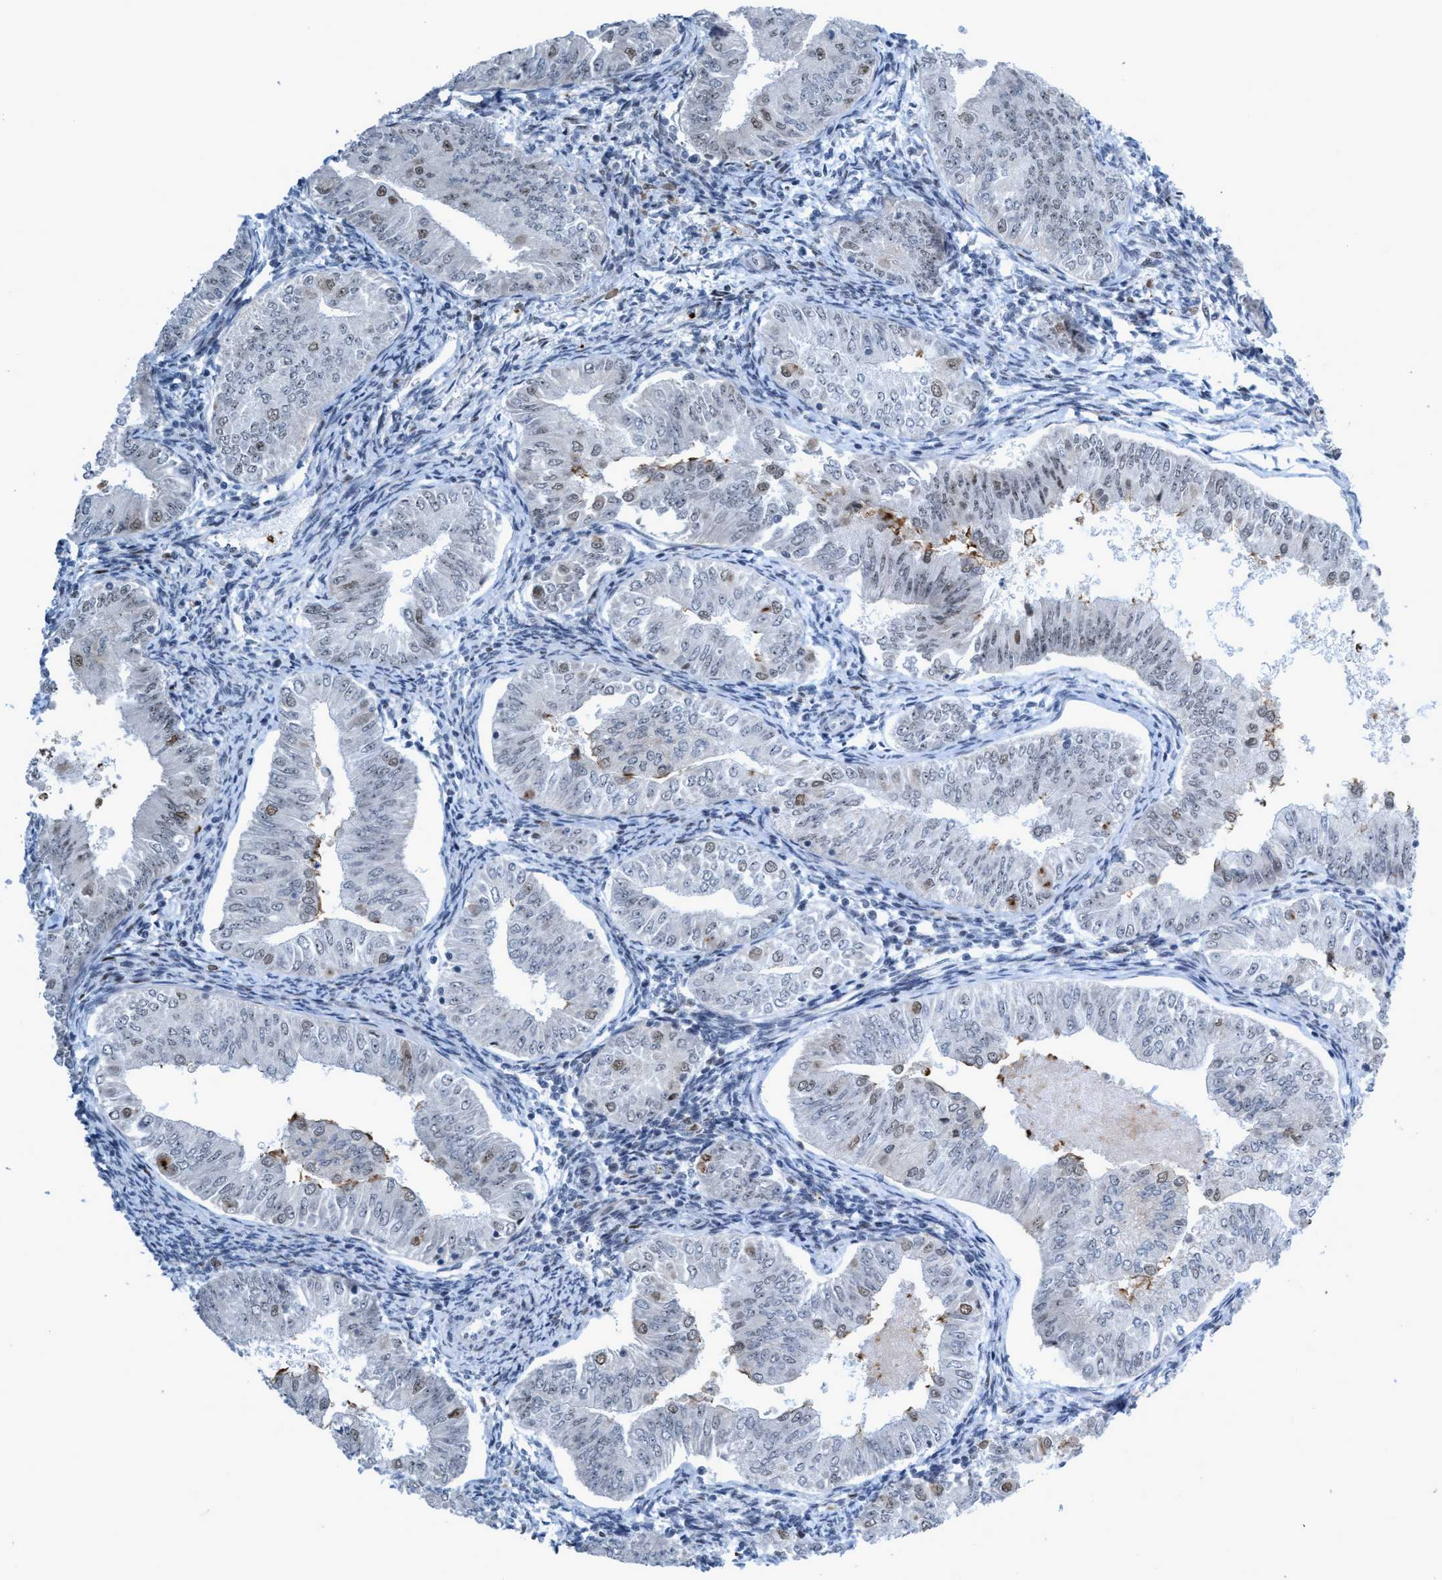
{"staining": {"intensity": "negative", "quantity": "none", "location": "none"}, "tissue": "endometrial cancer", "cell_type": "Tumor cells", "image_type": "cancer", "snomed": [{"axis": "morphology", "description": "Normal tissue, NOS"}, {"axis": "morphology", "description": "Adenocarcinoma, NOS"}, {"axis": "topography", "description": "Endometrium"}], "caption": "This is an IHC photomicrograph of endometrial cancer. There is no staining in tumor cells.", "gene": "CWC27", "patient": {"sex": "female", "age": 53}}